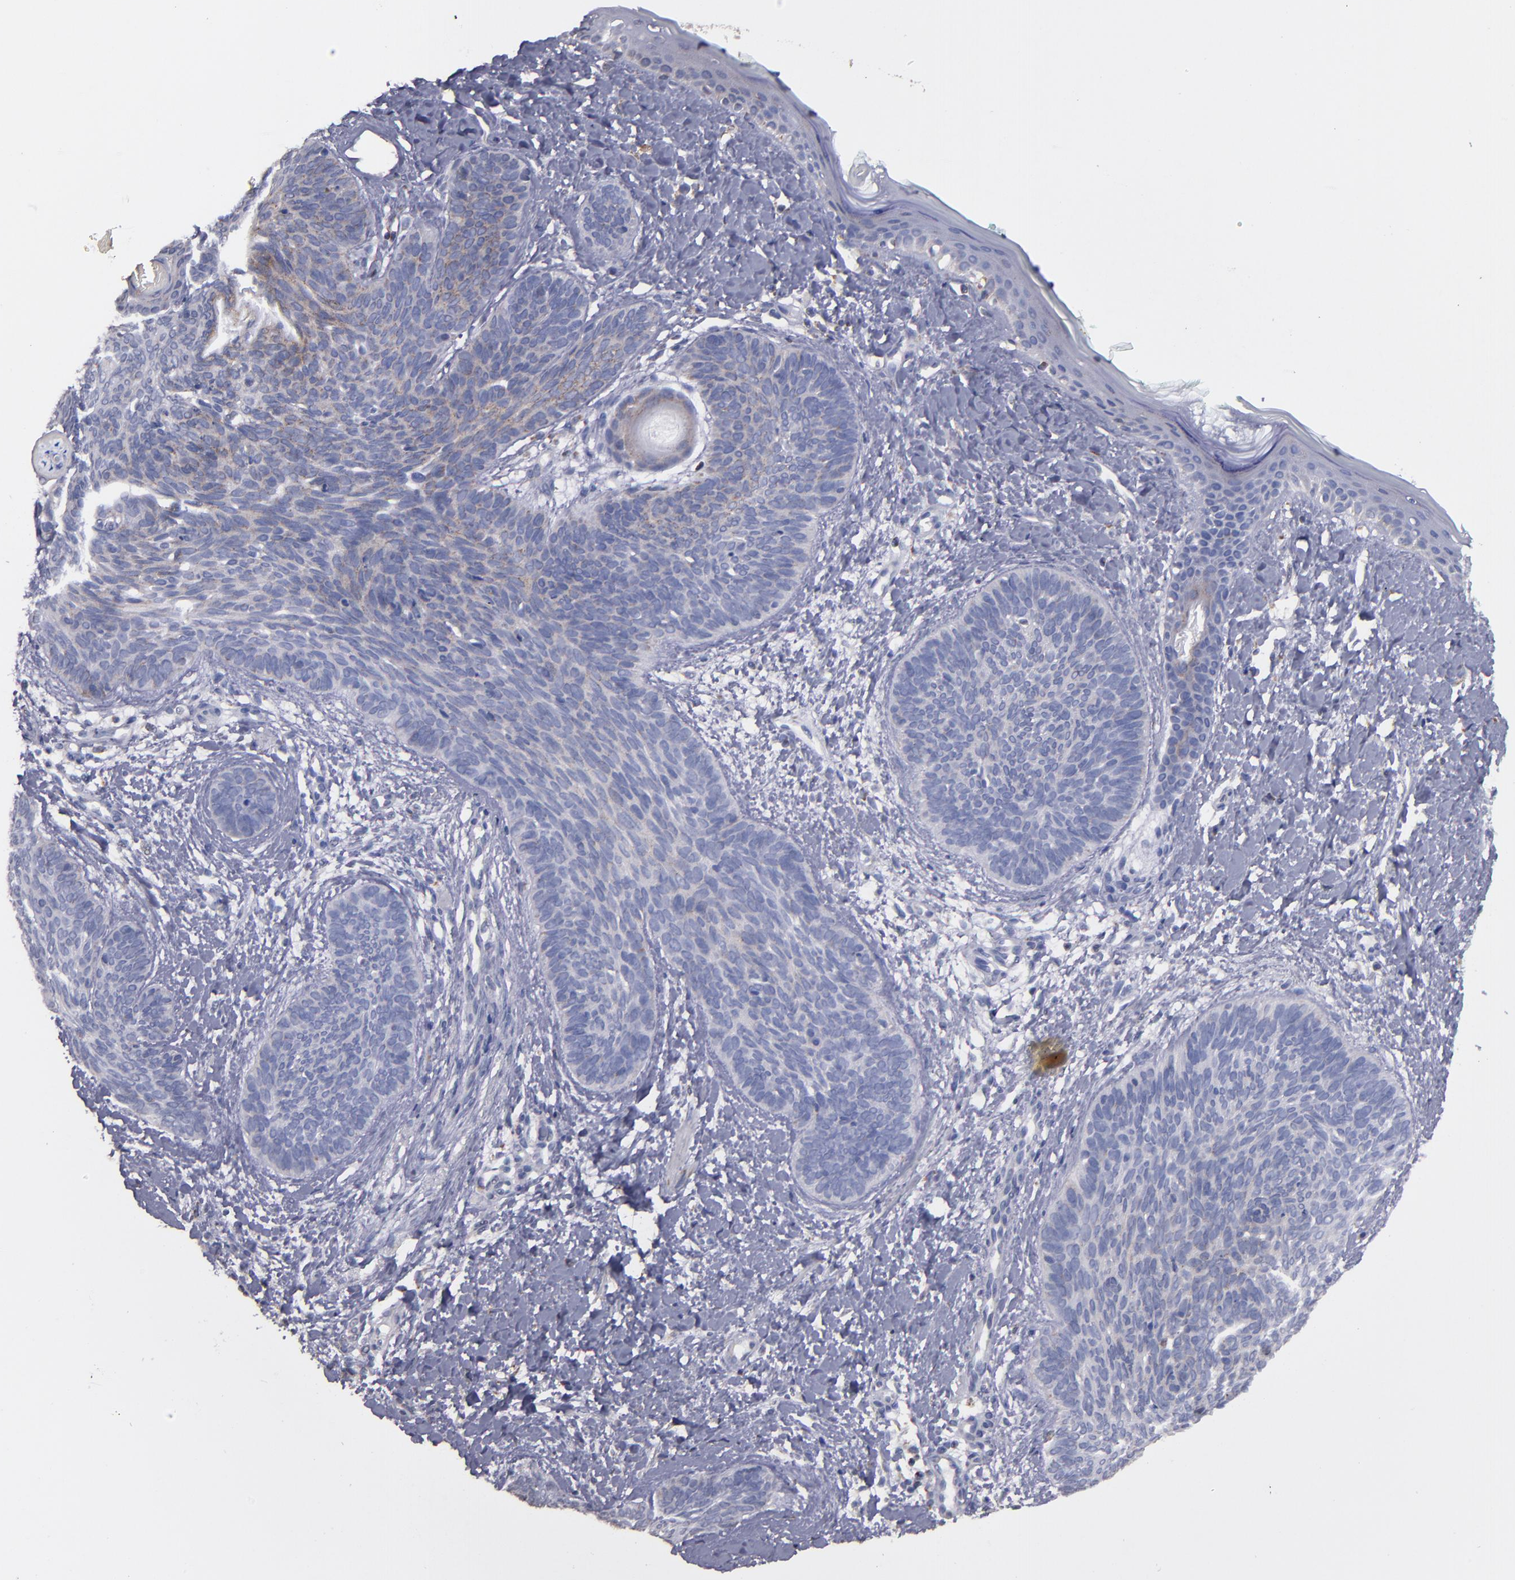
{"staining": {"intensity": "weak", "quantity": "<25%", "location": "cytoplasmic/membranous"}, "tissue": "skin cancer", "cell_type": "Tumor cells", "image_type": "cancer", "snomed": [{"axis": "morphology", "description": "Basal cell carcinoma"}, {"axis": "topography", "description": "Skin"}], "caption": "Tumor cells show no significant protein positivity in skin basal cell carcinoma. (DAB IHC with hematoxylin counter stain).", "gene": "CLTA", "patient": {"sex": "female", "age": 81}}